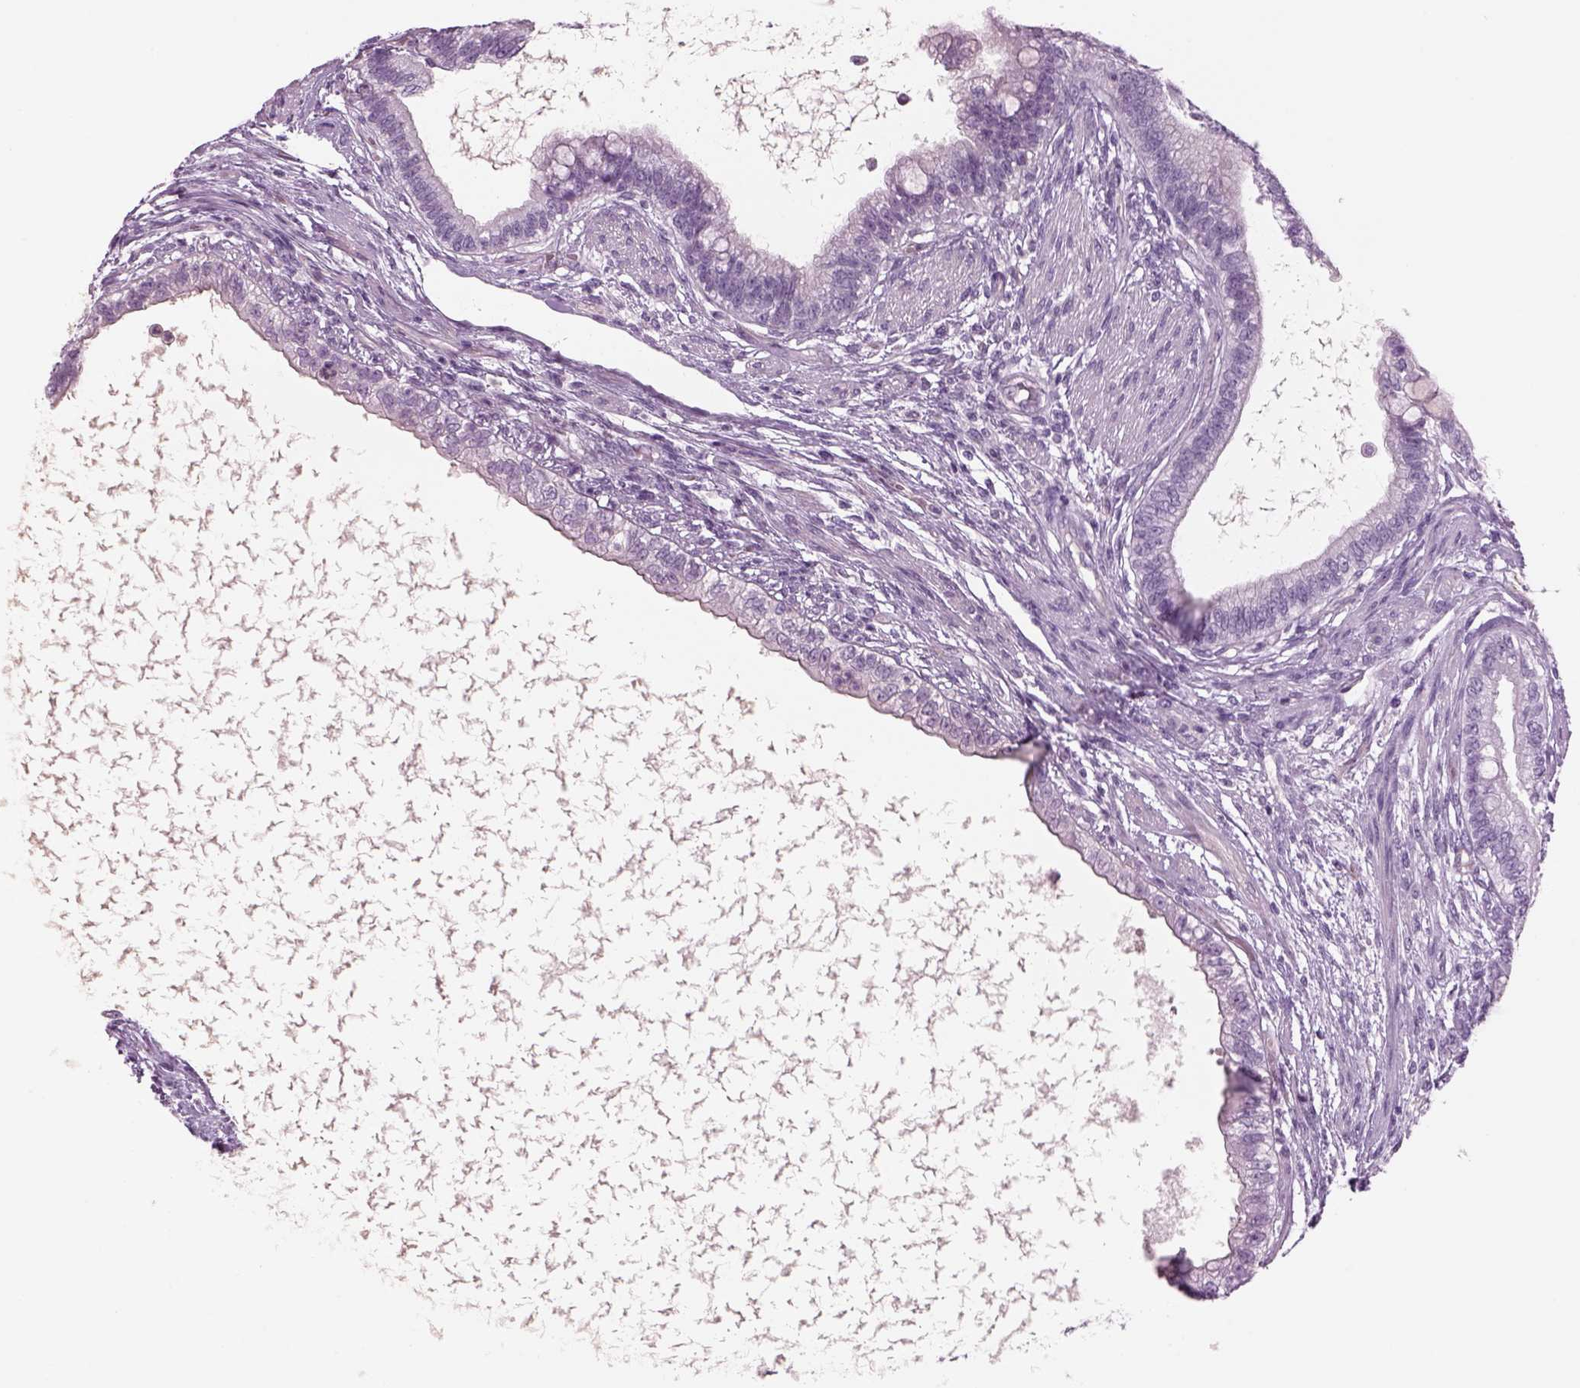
{"staining": {"intensity": "negative", "quantity": "none", "location": "none"}, "tissue": "testis cancer", "cell_type": "Tumor cells", "image_type": "cancer", "snomed": [{"axis": "morphology", "description": "Carcinoma, Embryonal, NOS"}, {"axis": "topography", "description": "Testis"}], "caption": "A photomicrograph of embryonal carcinoma (testis) stained for a protein exhibits no brown staining in tumor cells.", "gene": "GAS2L2", "patient": {"sex": "male", "age": 26}}